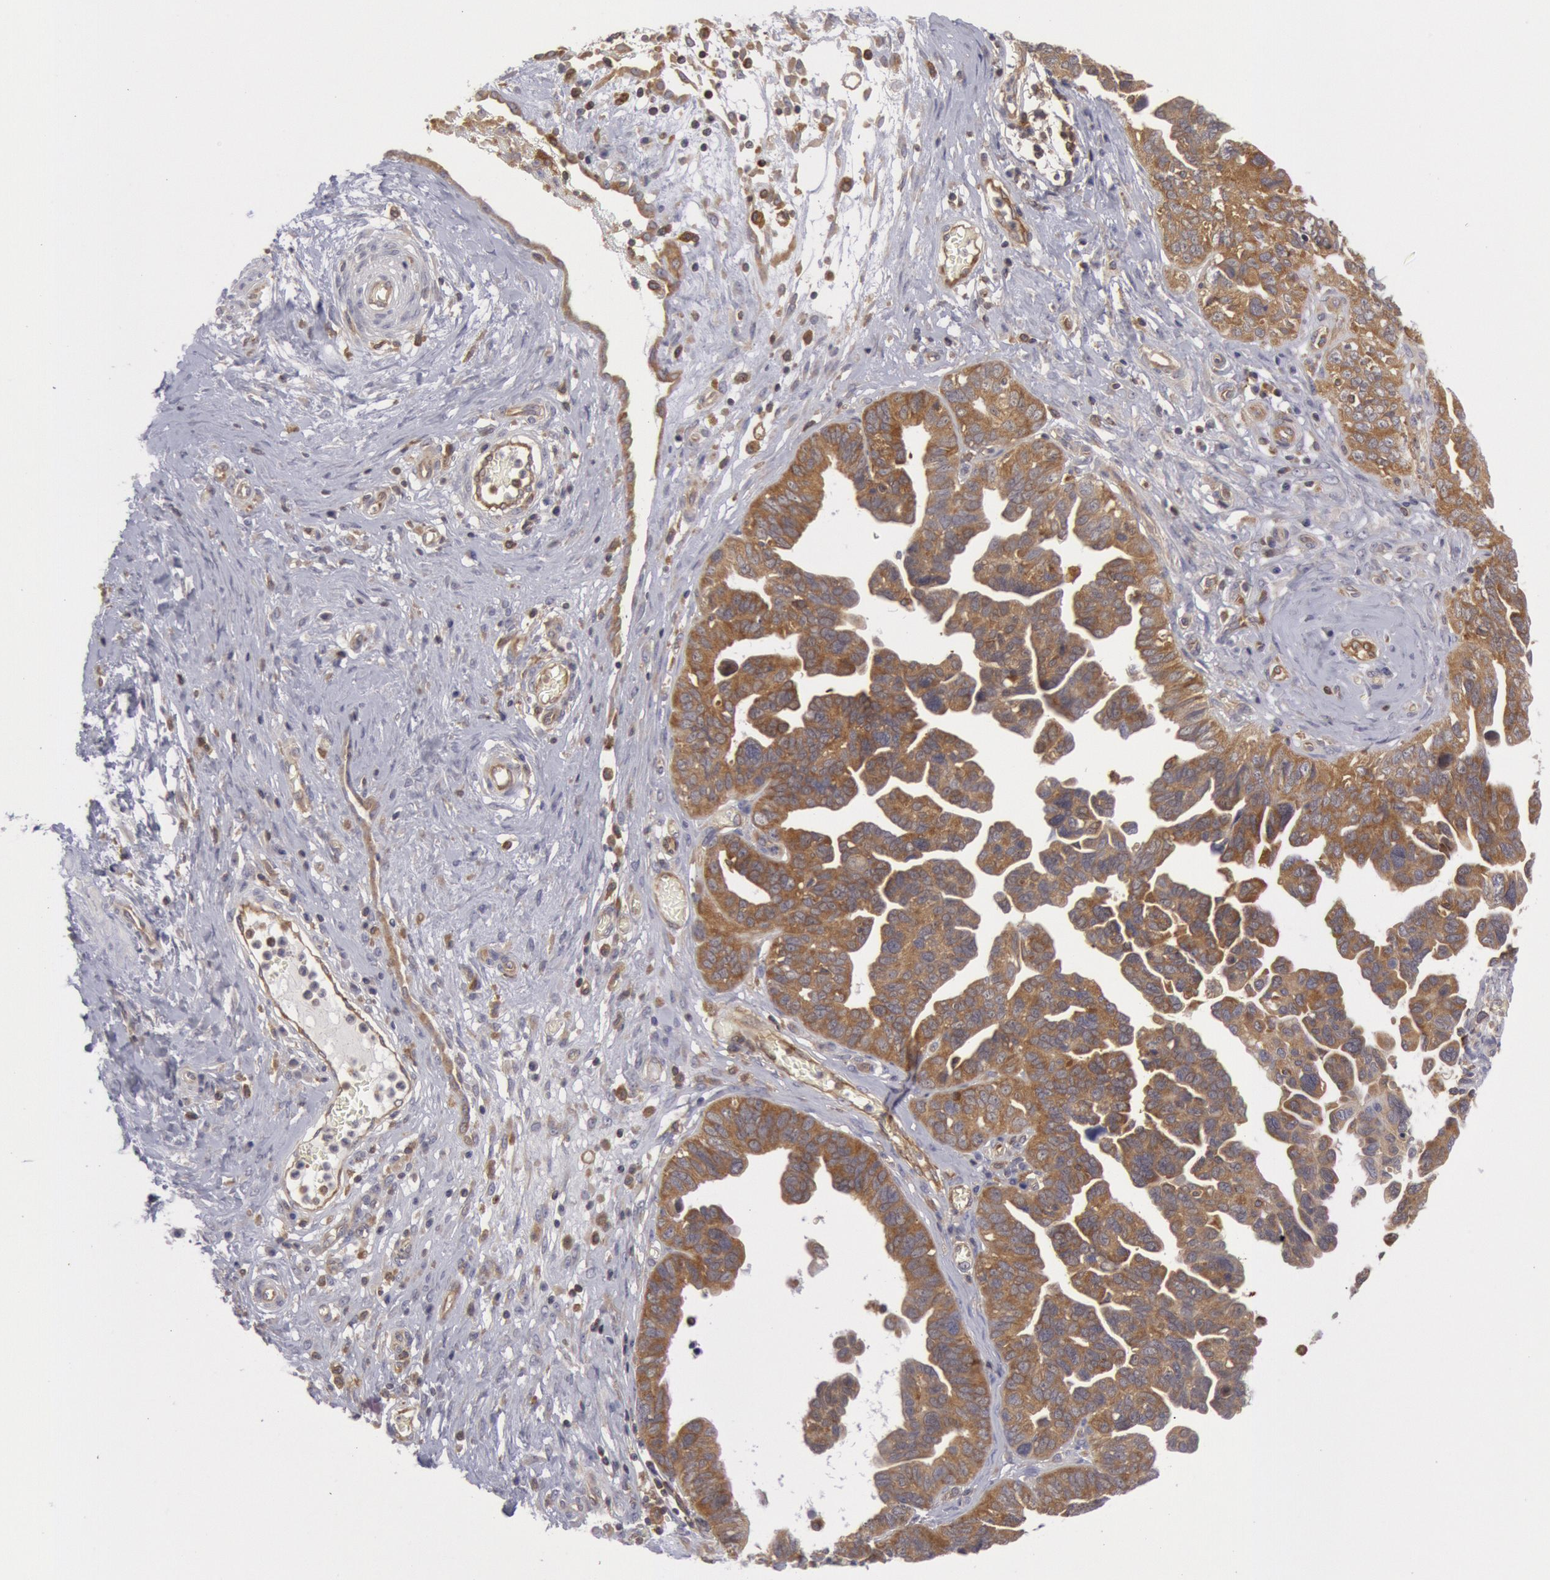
{"staining": {"intensity": "moderate", "quantity": ">75%", "location": "cytoplasmic/membranous"}, "tissue": "ovarian cancer", "cell_type": "Tumor cells", "image_type": "cancer", "snomed": [{"axis": "morphology", "description": "Cystadenocarcinoma, serous, NOS"}, {"axis": "topography", "description": "Ovary"}], "caption": "Ovarian serous cystadenocarcinoma tissue displays moderate cytoplasmic/membranous positivity in approximately >75% of tumor cells, visualized by immunohistochemistry. (Stains: DAB in brown, nuclei in blue, Microscopy: brightfield microscopy at high magnification).", "gene": "IKBKB", "patient": {"sex": "female", "age": 64}}